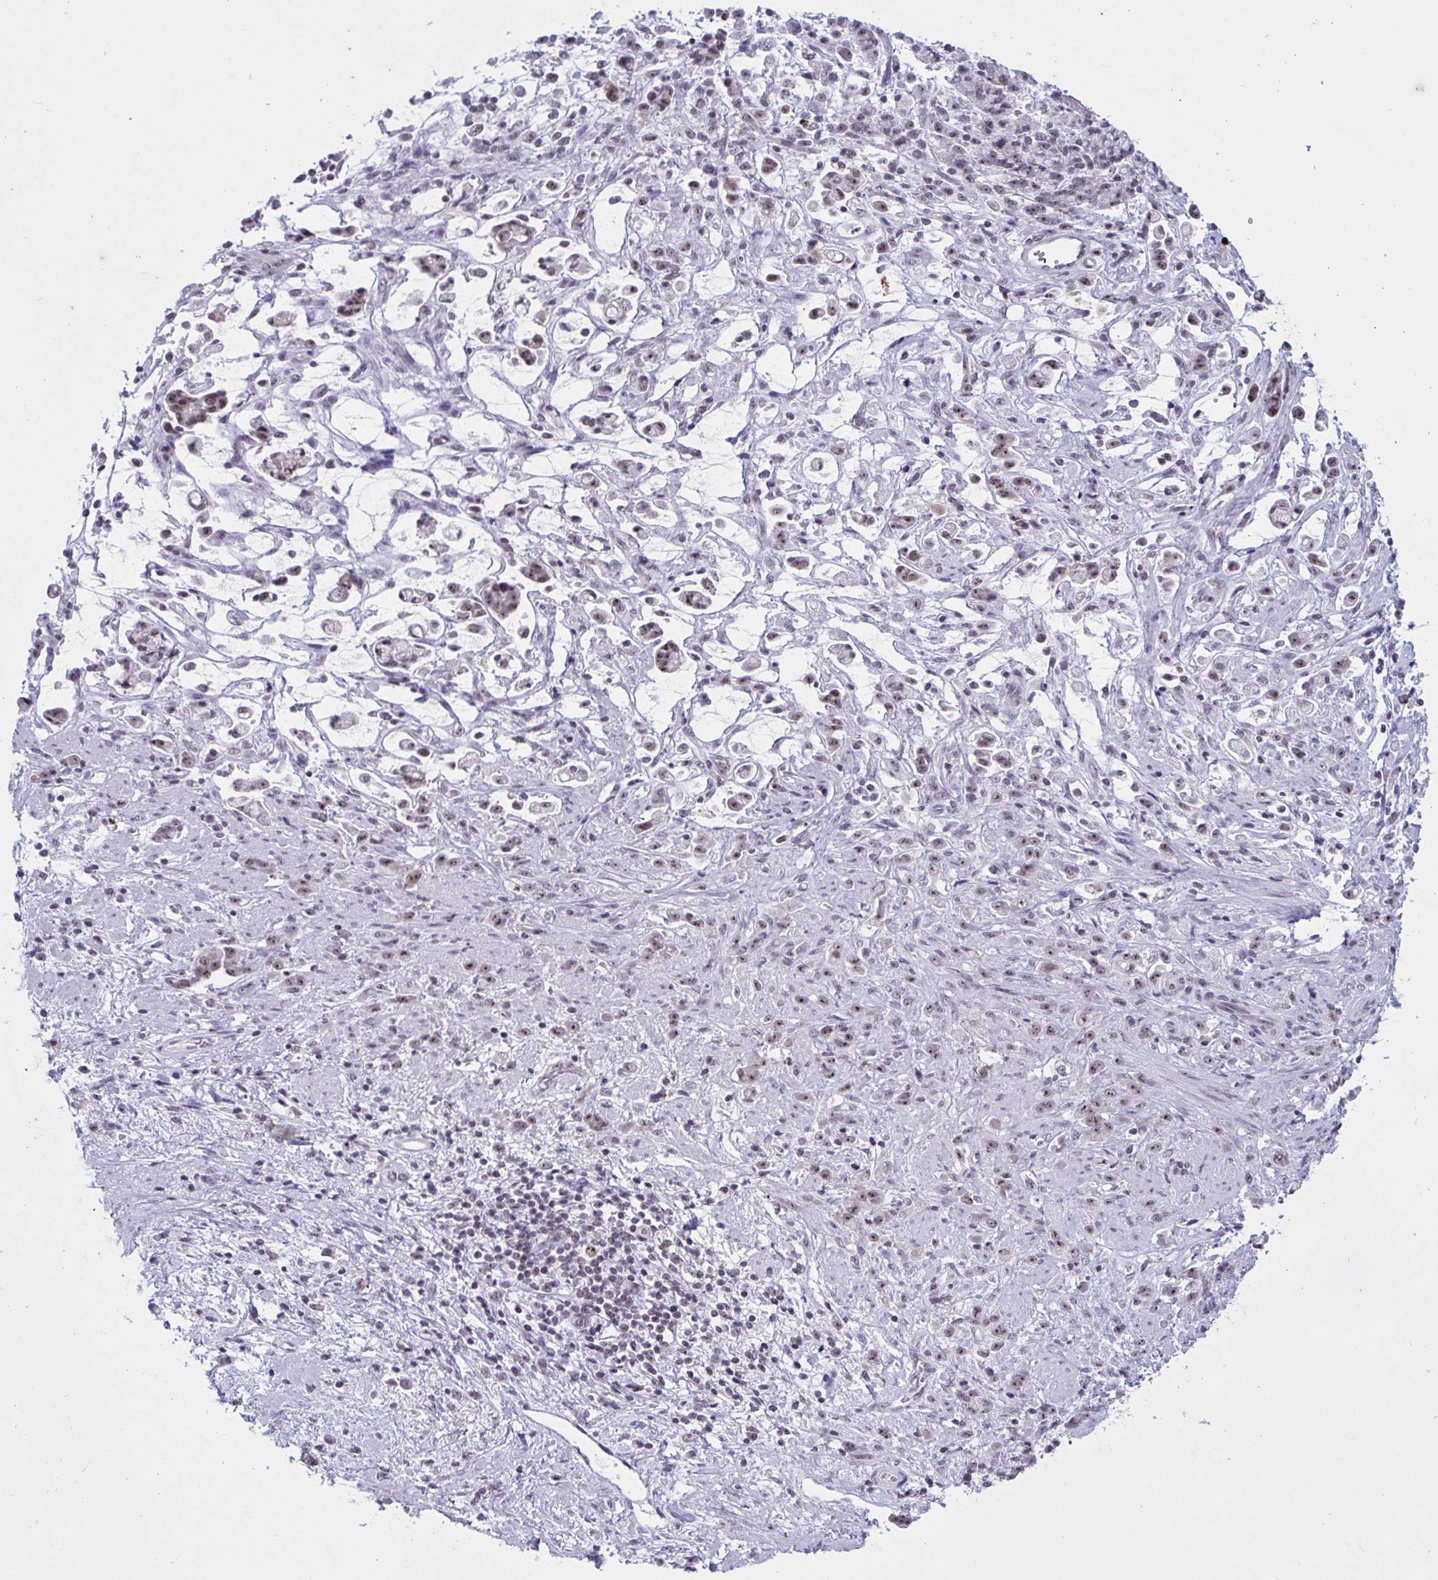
{"staining": {"intensity": "weak", "quantity": ">75%", "location": "nuclear"}, "tissue": "stomach cancer", "cell_type": "Tumor cells", "image_type": "cancer", "snomed": [{"axis": "morphology", "description": "Adenocarcinoma, NOS"}, {"axis": "topography", "description": "Stomach"}], "caption": "Stomach cancer stained with a brown dye shows weak nuclear positive positivity in approximately >75% of tumor cells.", "gene": "TGM6", "patient": {"sex": "female", "age": 60}}